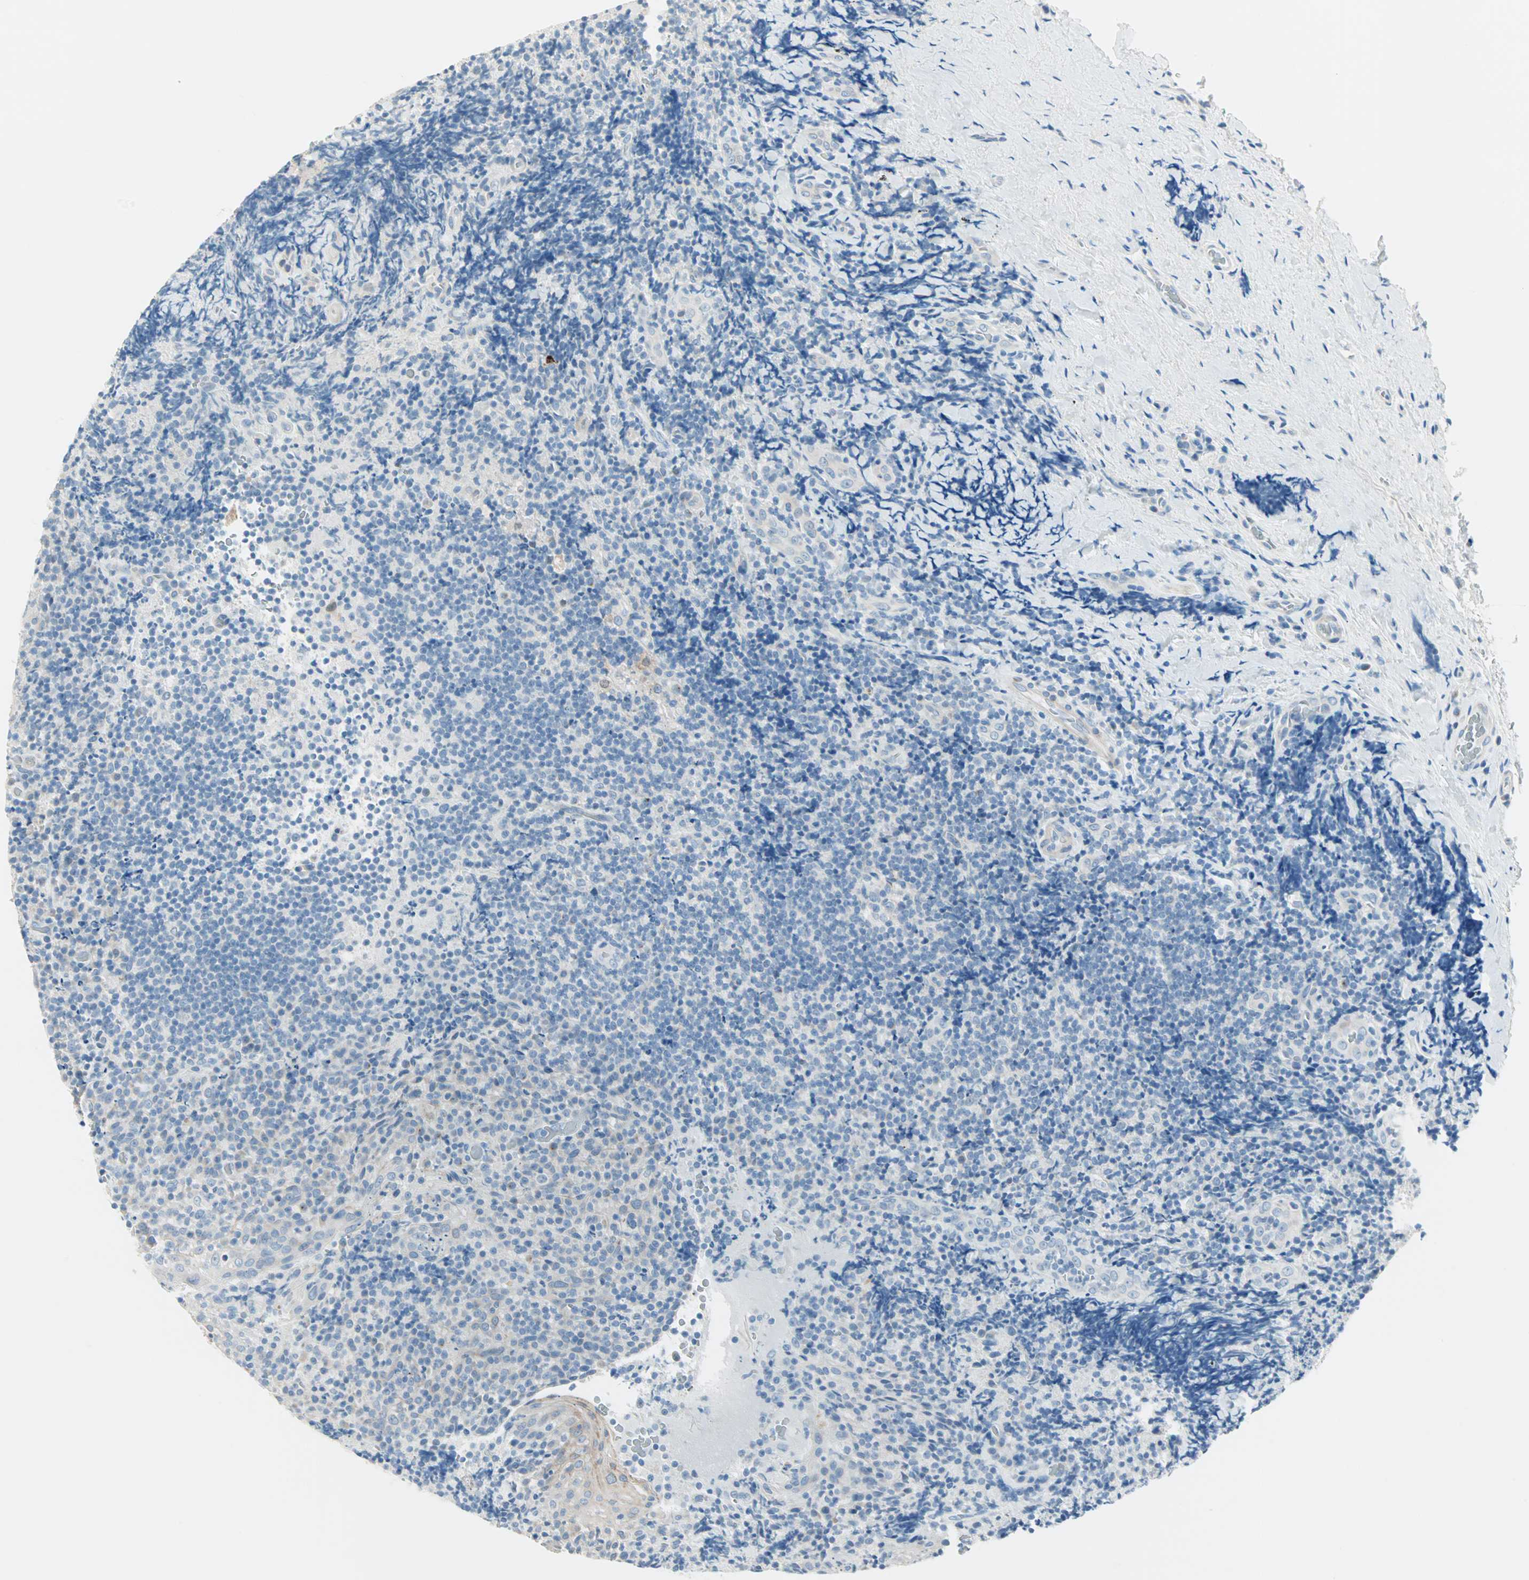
{"staining": {"intensity": "negative", "quantity": "none", "location": "none"}, "tissue": "lymphoma", "cell_type": "Tumor cells", "image_type": "cancer", "snomed": [{"axis": "morphology", "description": "Malignant lymphoma, non-Hodgkin's type, High grade"}, {"axis": "topography", "description": "Tonsil"}], "caption": "Immunohistochemistry (IHC) photomicrograph of neoplastic tissue: human lymphoma stained with DAB displays no significant protein expression in tumor cells.", "gene": "SULT1C2", "patient": {"sex": "female", "age": 36}}